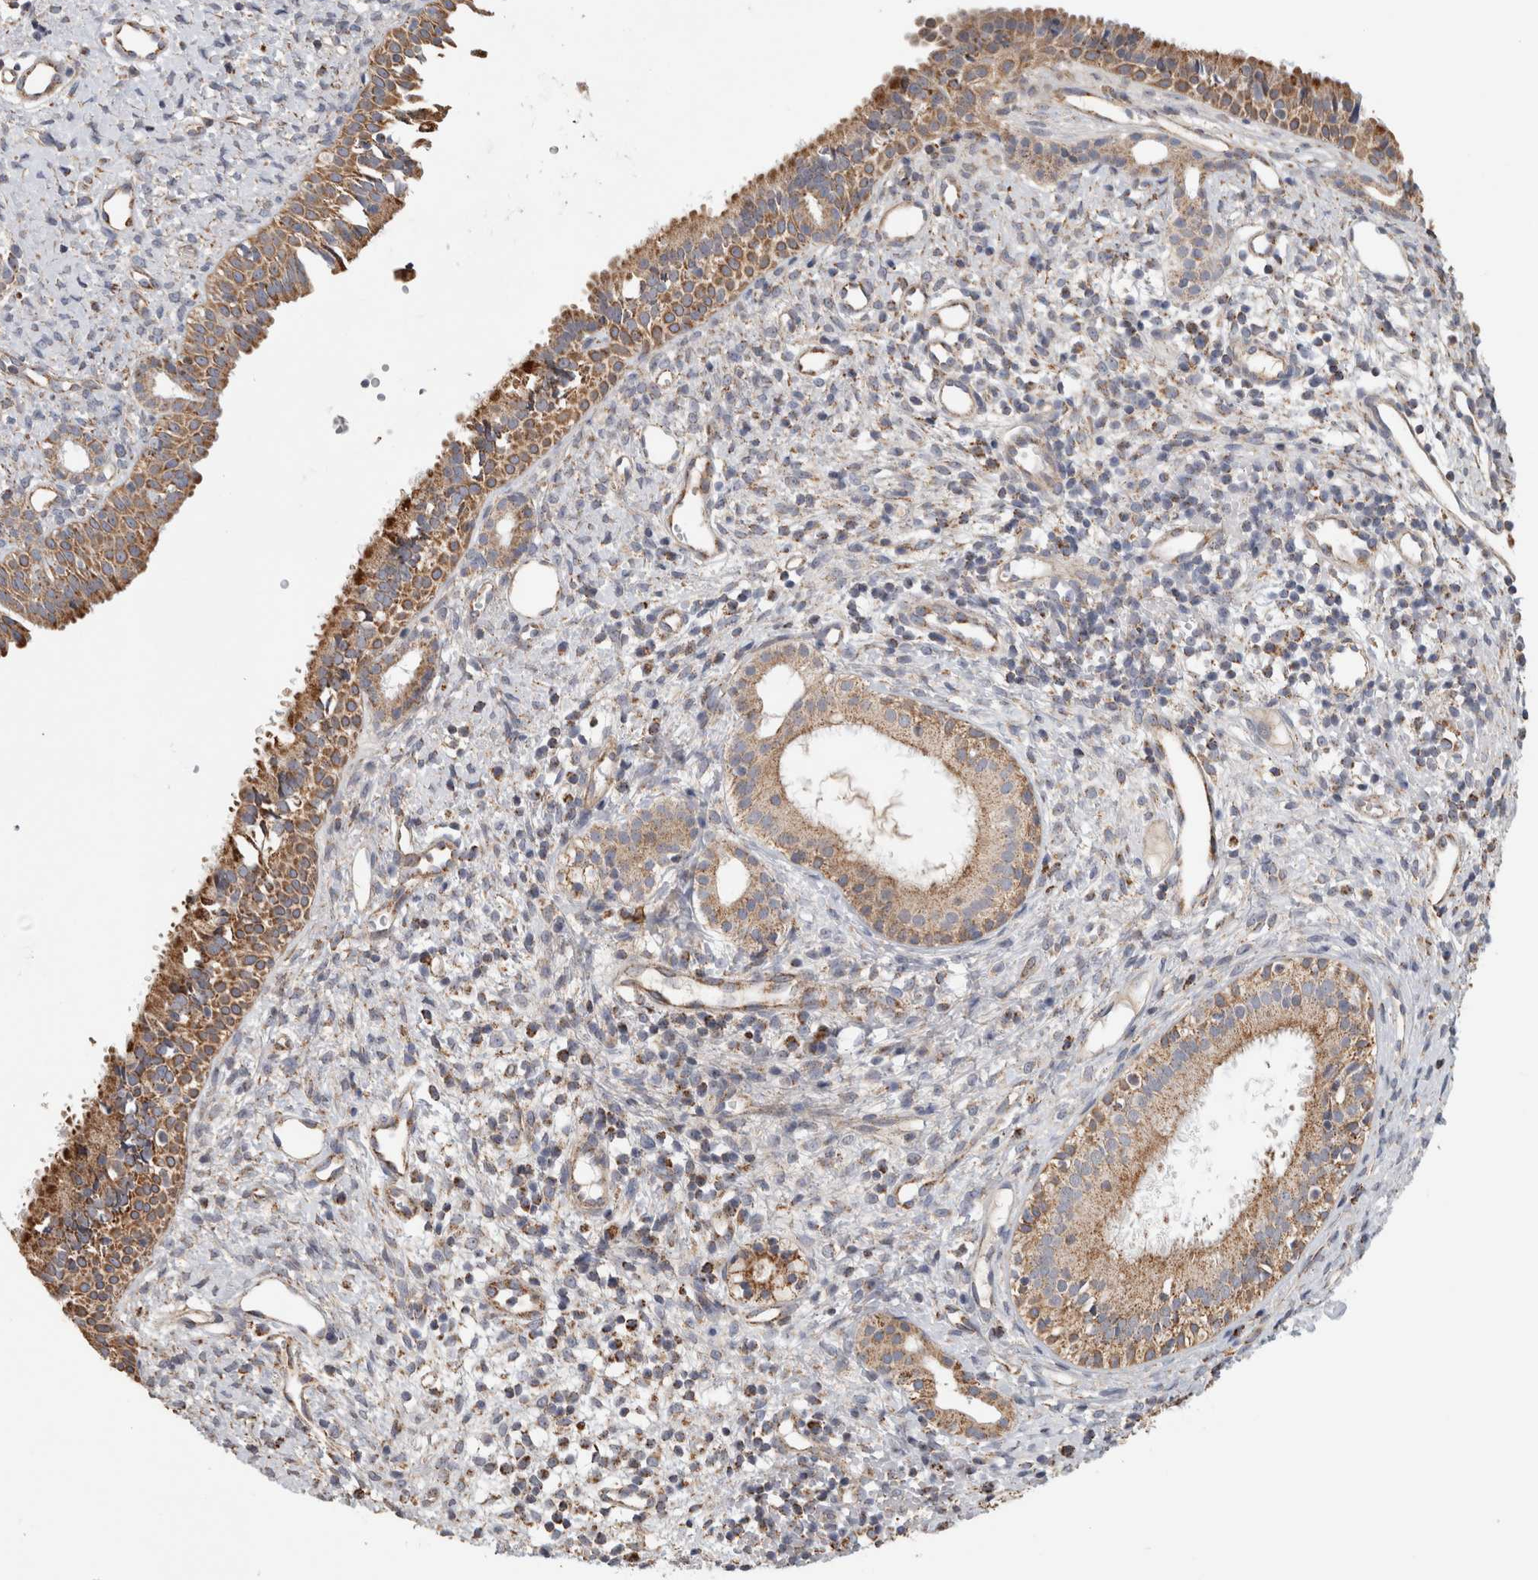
{"staining": {"intensity": "moderate", "quantity": ">75%", "location": "cytoplasmic/membranous"}, "tissue": "nasopharynx", "cell_type": "Respiratory epithelial cells", "image_type": "normal", "snomed": [{"axis": "morphology", "description": "Normal tissue, NOS"}, {"axis": "topography", "description": "Nasopharynx"}], "caption": "Immunohistochemical staining of benign human nasopharynx reveals moderate cytoplasmic/membranous protein staining in approximately >75% of respiratory epithelial cells.", "gene": "ST8SIA1", "patient": {"sex": "male", "age": 22}}